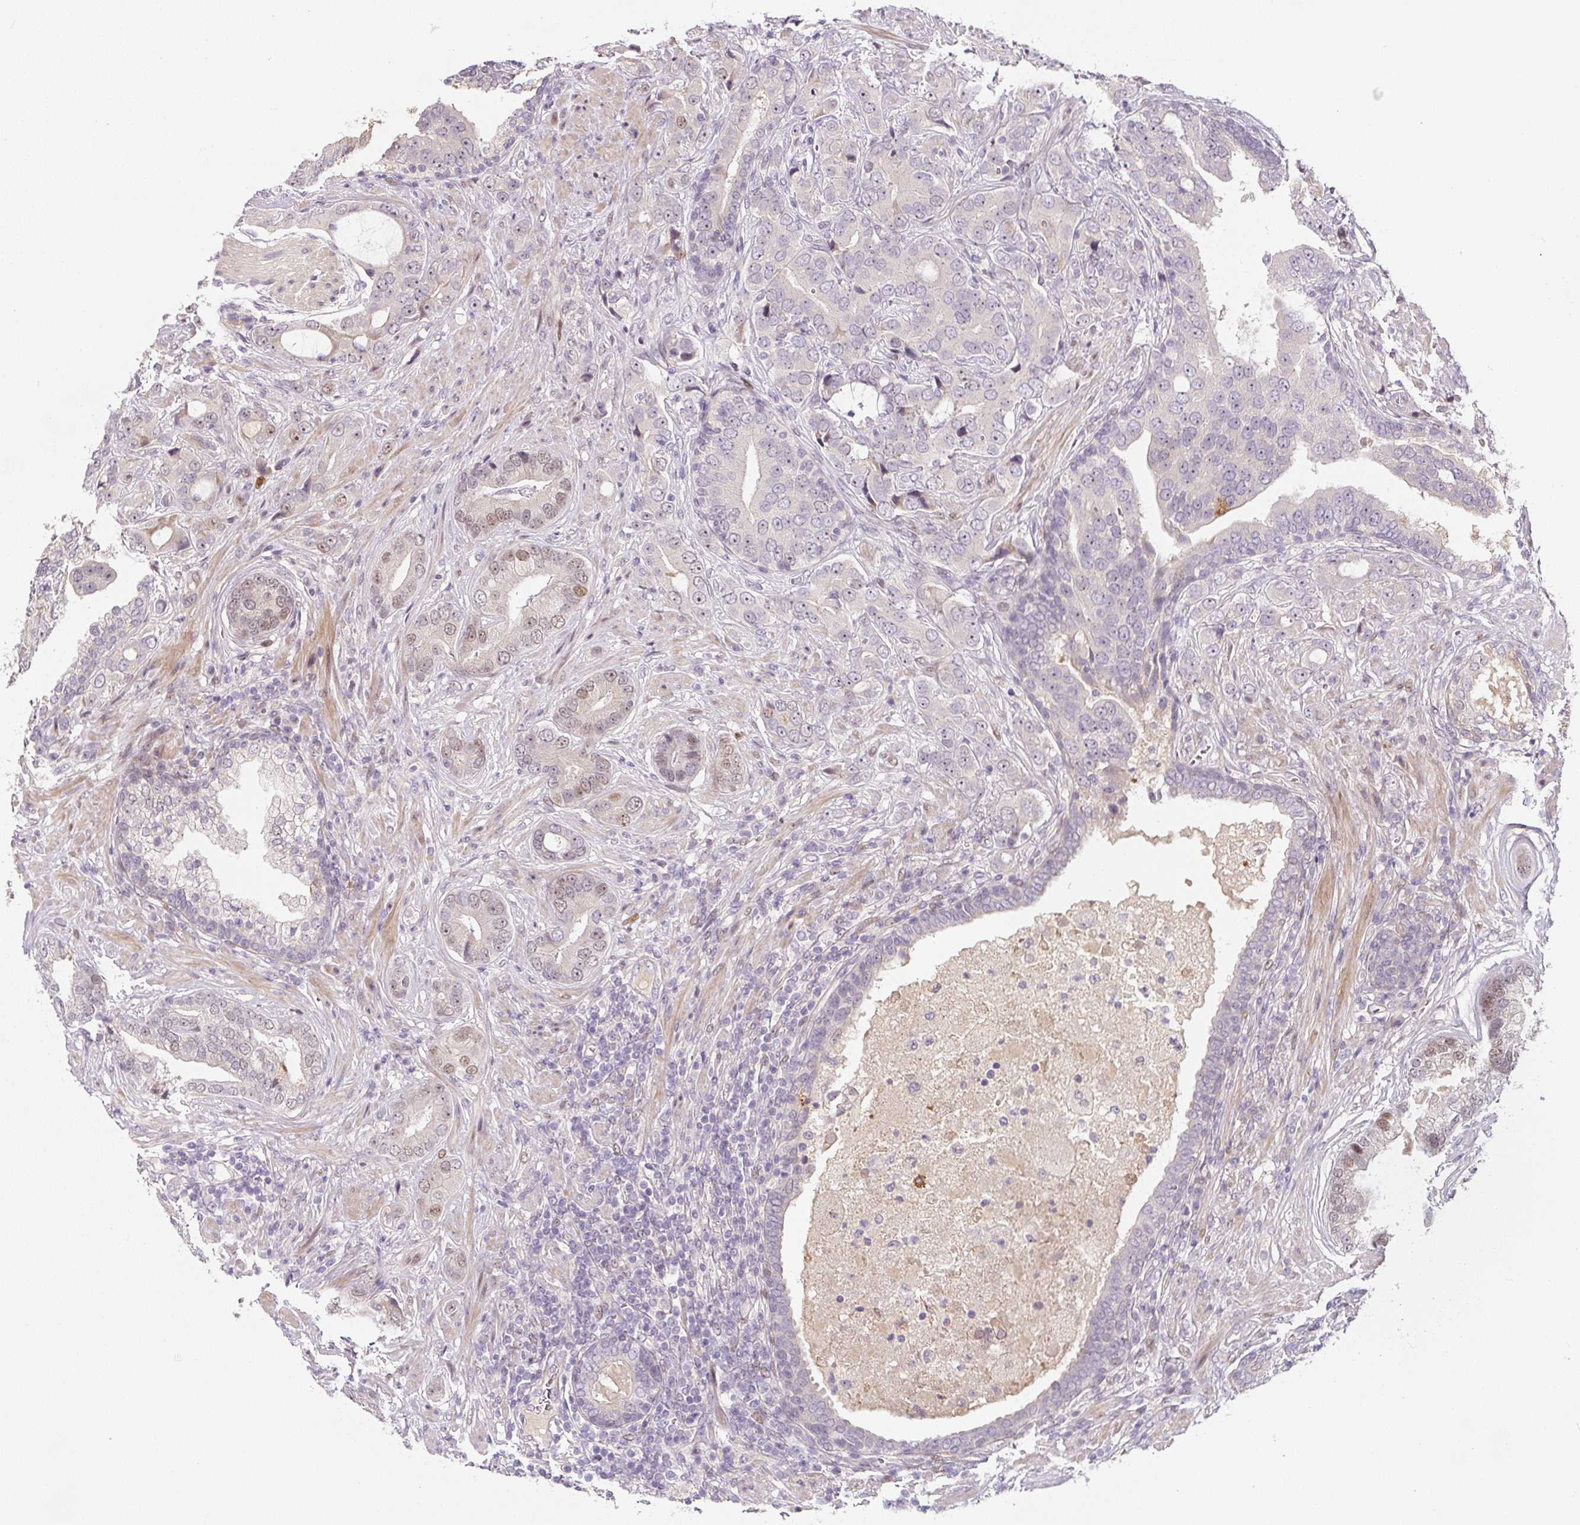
{"staining": {"intensity": "weak", "quantity": "25%-75%", "location": "nuclear"}, "tissue": "prostate cancer", "cell_type": "Tumor cells", "image_type": "cancer", "snomed": [{"axis": "morphology", "description": "Adenocarcinoma, High grade"}, {"axis": "topography", "description": "Prostate"}], "caption": "This is an image of immunohistochemistry staining of prostate cancer, which shows weak expression in the nuclear of tumor cells.", "gene": "PWWP3B", "patient": {"sex": "male", "age": 55}}